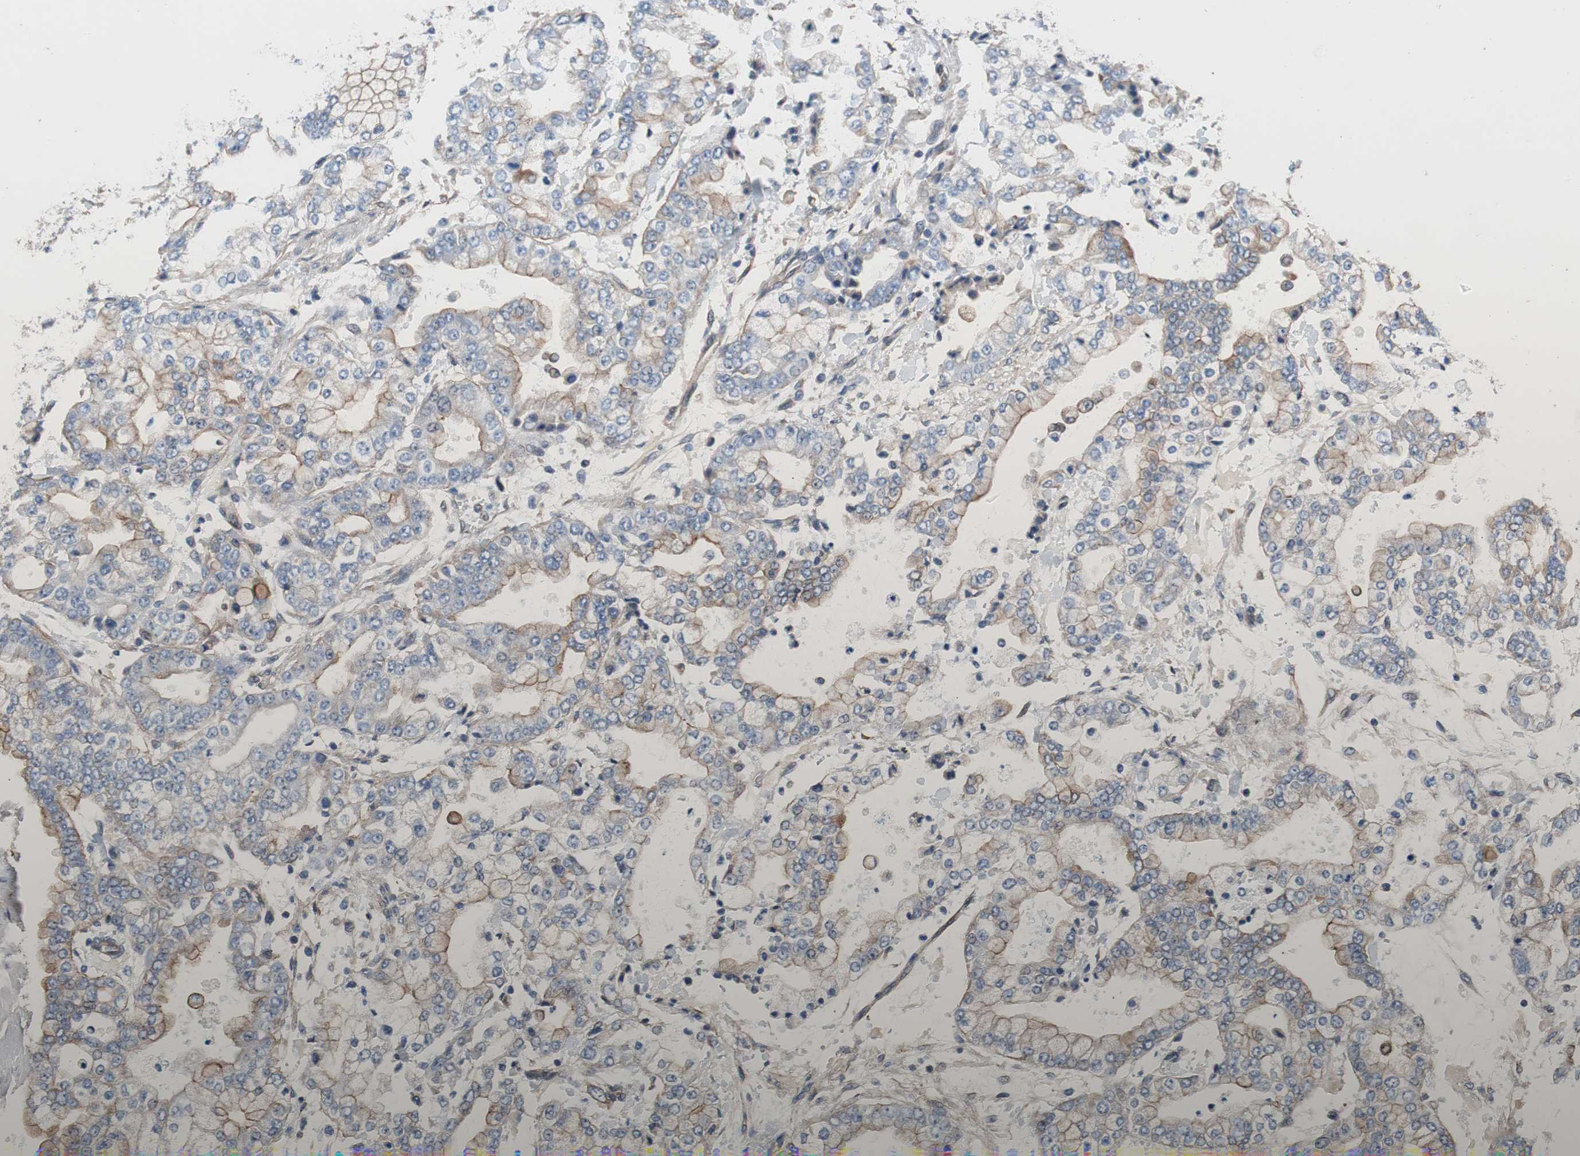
{"staining": {"intensity": "weak", "quantity": "<25%", "location": "cytoplasmic/membranous"}, "tissue": "stomach cancer", "cell_type": "Tumor cells", "image_type": "cancer", "snomed": [{"axis": "morphology", "description": "Adenocarcinoma, NOS"}, {"axis": "topography", "description": "Stomach"}], "caption": "A micrograph of stomach adenocarcinoma stained for a protein demonstrates no brown staining in tumor cells. Nuclei are stained in blue.", "gene": "KIF3B", "patient": {"sex": "male", "age": 76}}